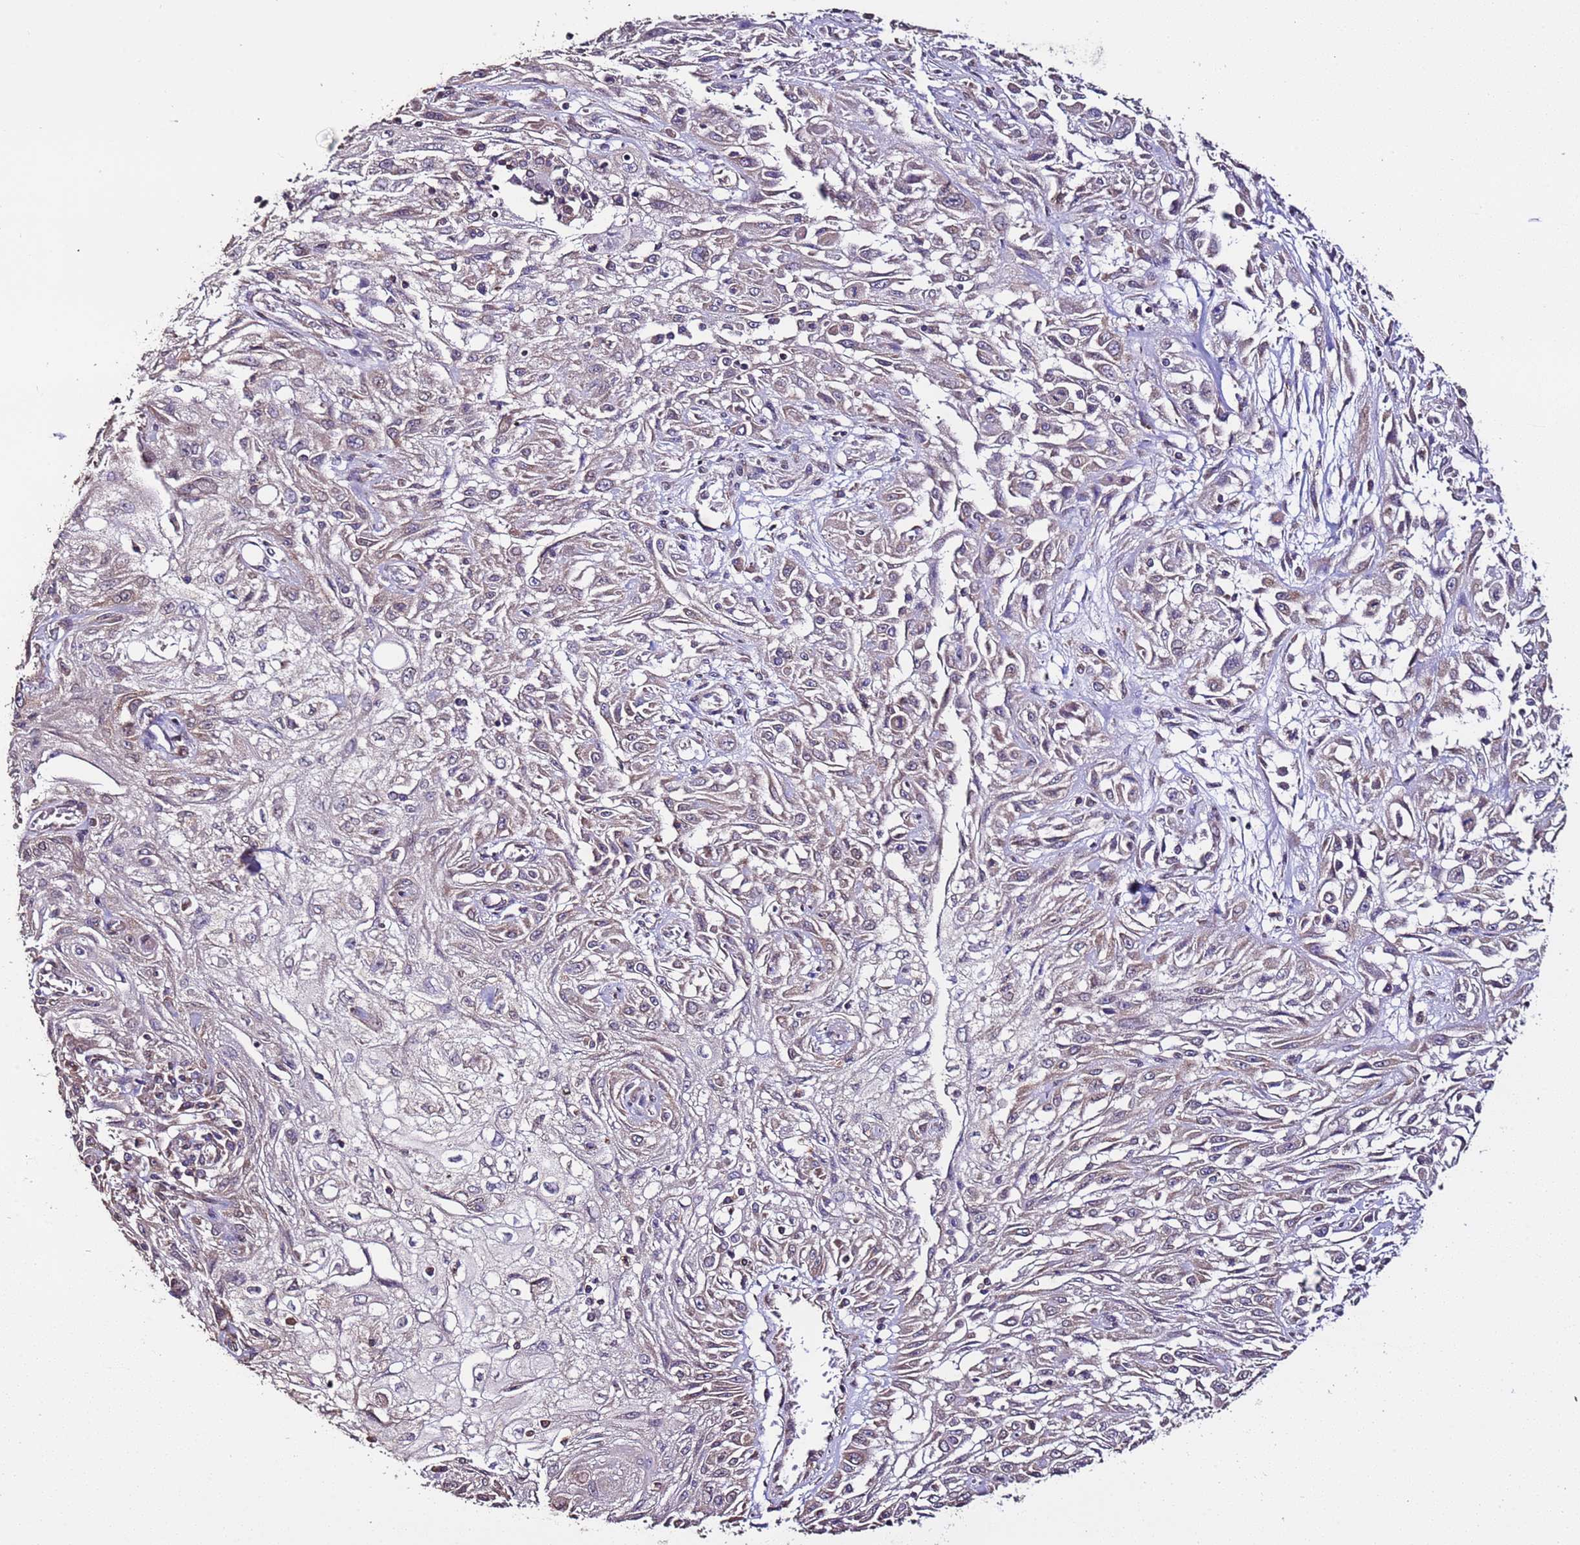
{"staining": {"intensity": "negative", "quantity": "none", "location": "none"}, "tissue": "skin cancer", "cell_type": "Tumor cells", "image_type": "cancer", "snomed": [{"axis": "morphology", "description": "Squamous cell carcinoma, NOS"}, {"axis": "morphology", "description": "Squamous cell carcinoma, metastatic, NOS"}, {"axis": "topography", "description": "Skin"}, {"axis": "topography", "description": "Lymph node"}], "caption": "Immunohistochemistry image of neoplastic tissue: human metastatic squamous cell carcinoma (skin) stained with DAB (3,3'-diaminobenzidine) exhibits no significant protein expression in tumor cells.", "gene": "SLC41A3", "patient": {"sex": "male", "age": 75}}